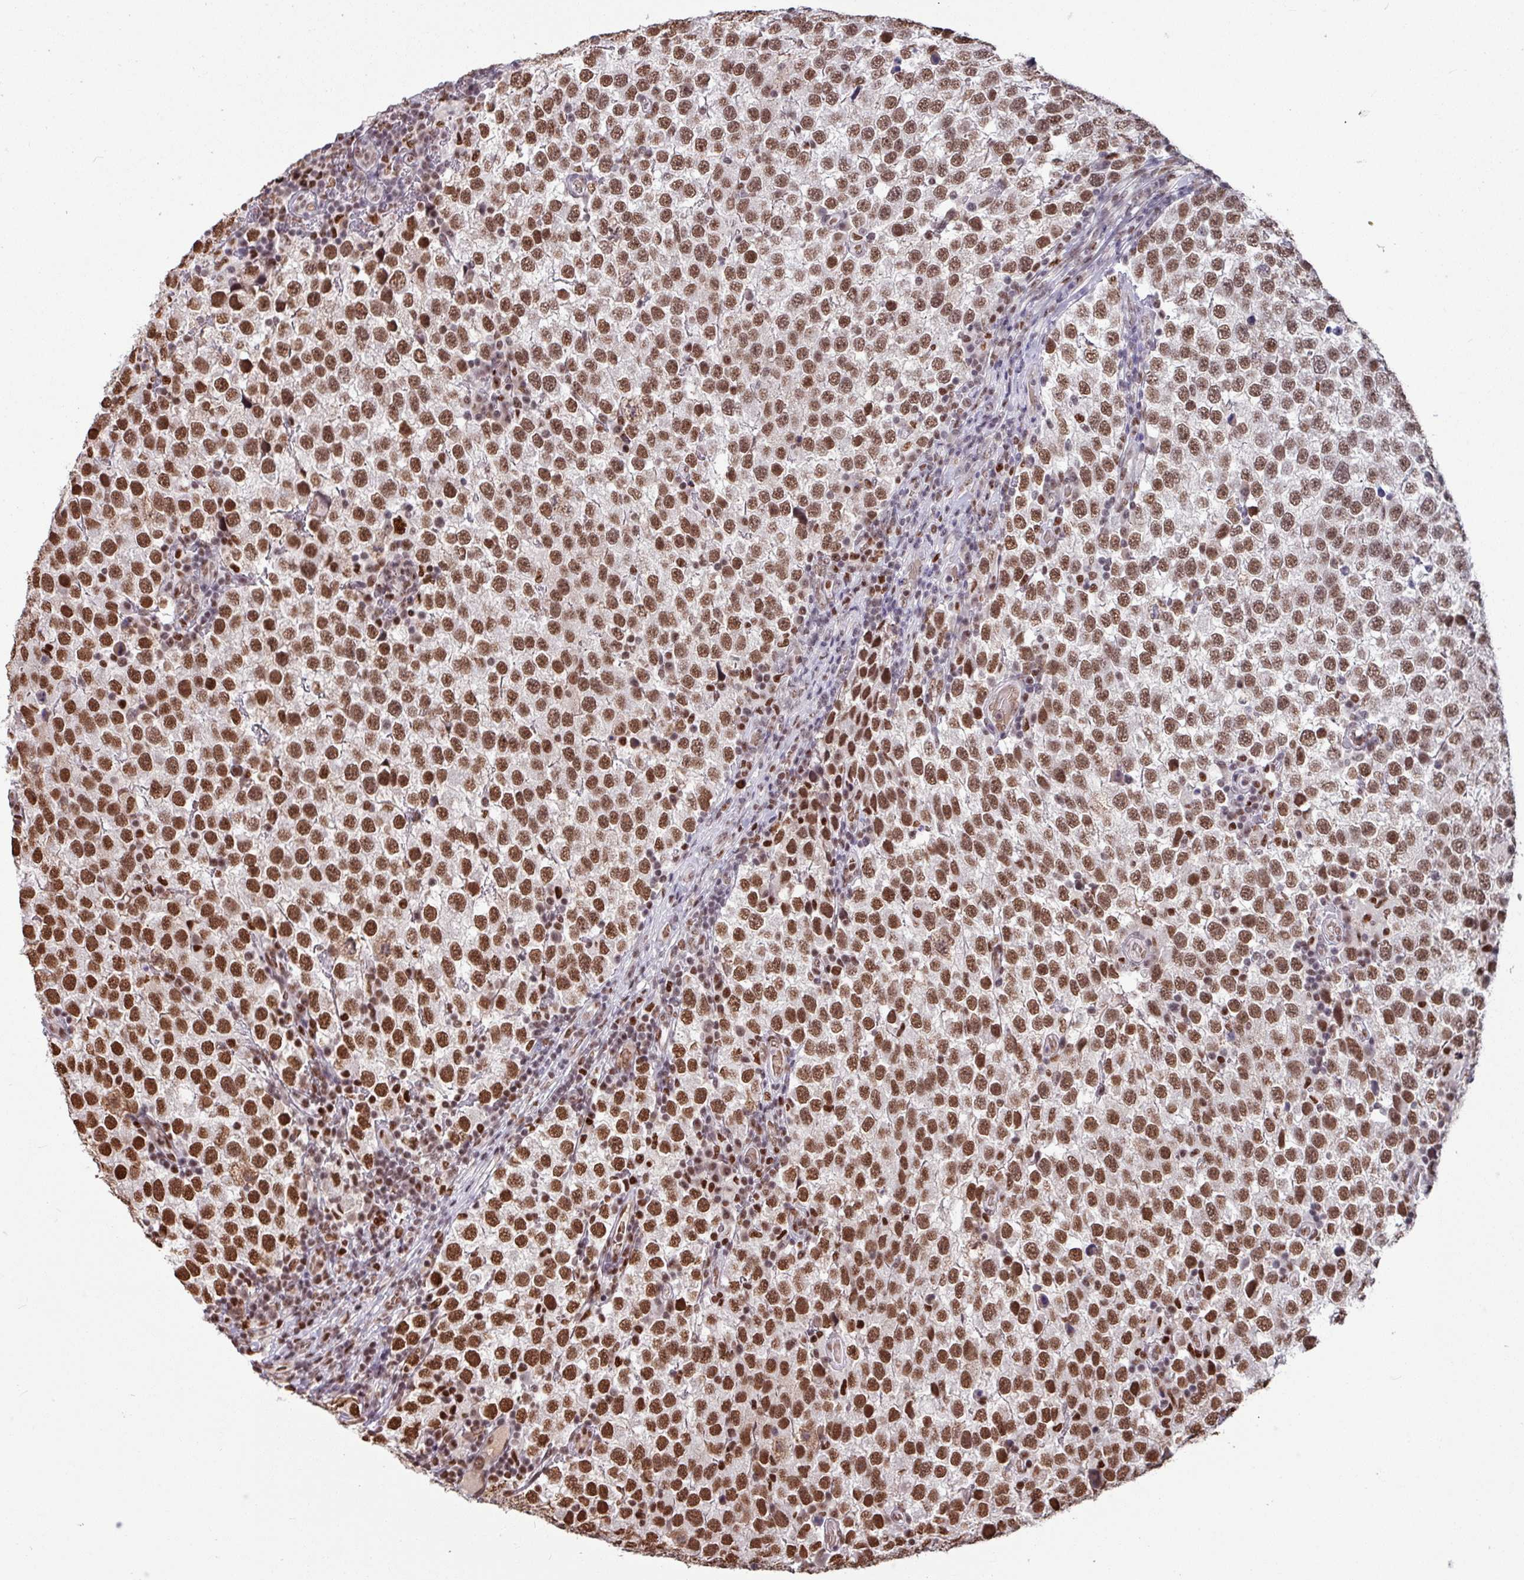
{"staining": {"intensity": "strong", "quantity": ">75%", "location": "nuclear"}, "tissue": "testis cancer", "cell_type": "Tumor cells", "image_type": "cancer", "snomed": [{"axis": "morphology", "description": "Seminoma, NOS"}, {"axis": "topography", "description": "Testis"}], "caption": "Testis cancer tissue displays strong nuclear expression in approximately >75% of tumor cells", "gene": "TDG", "patient": {"sex": "male", "age": 34}}